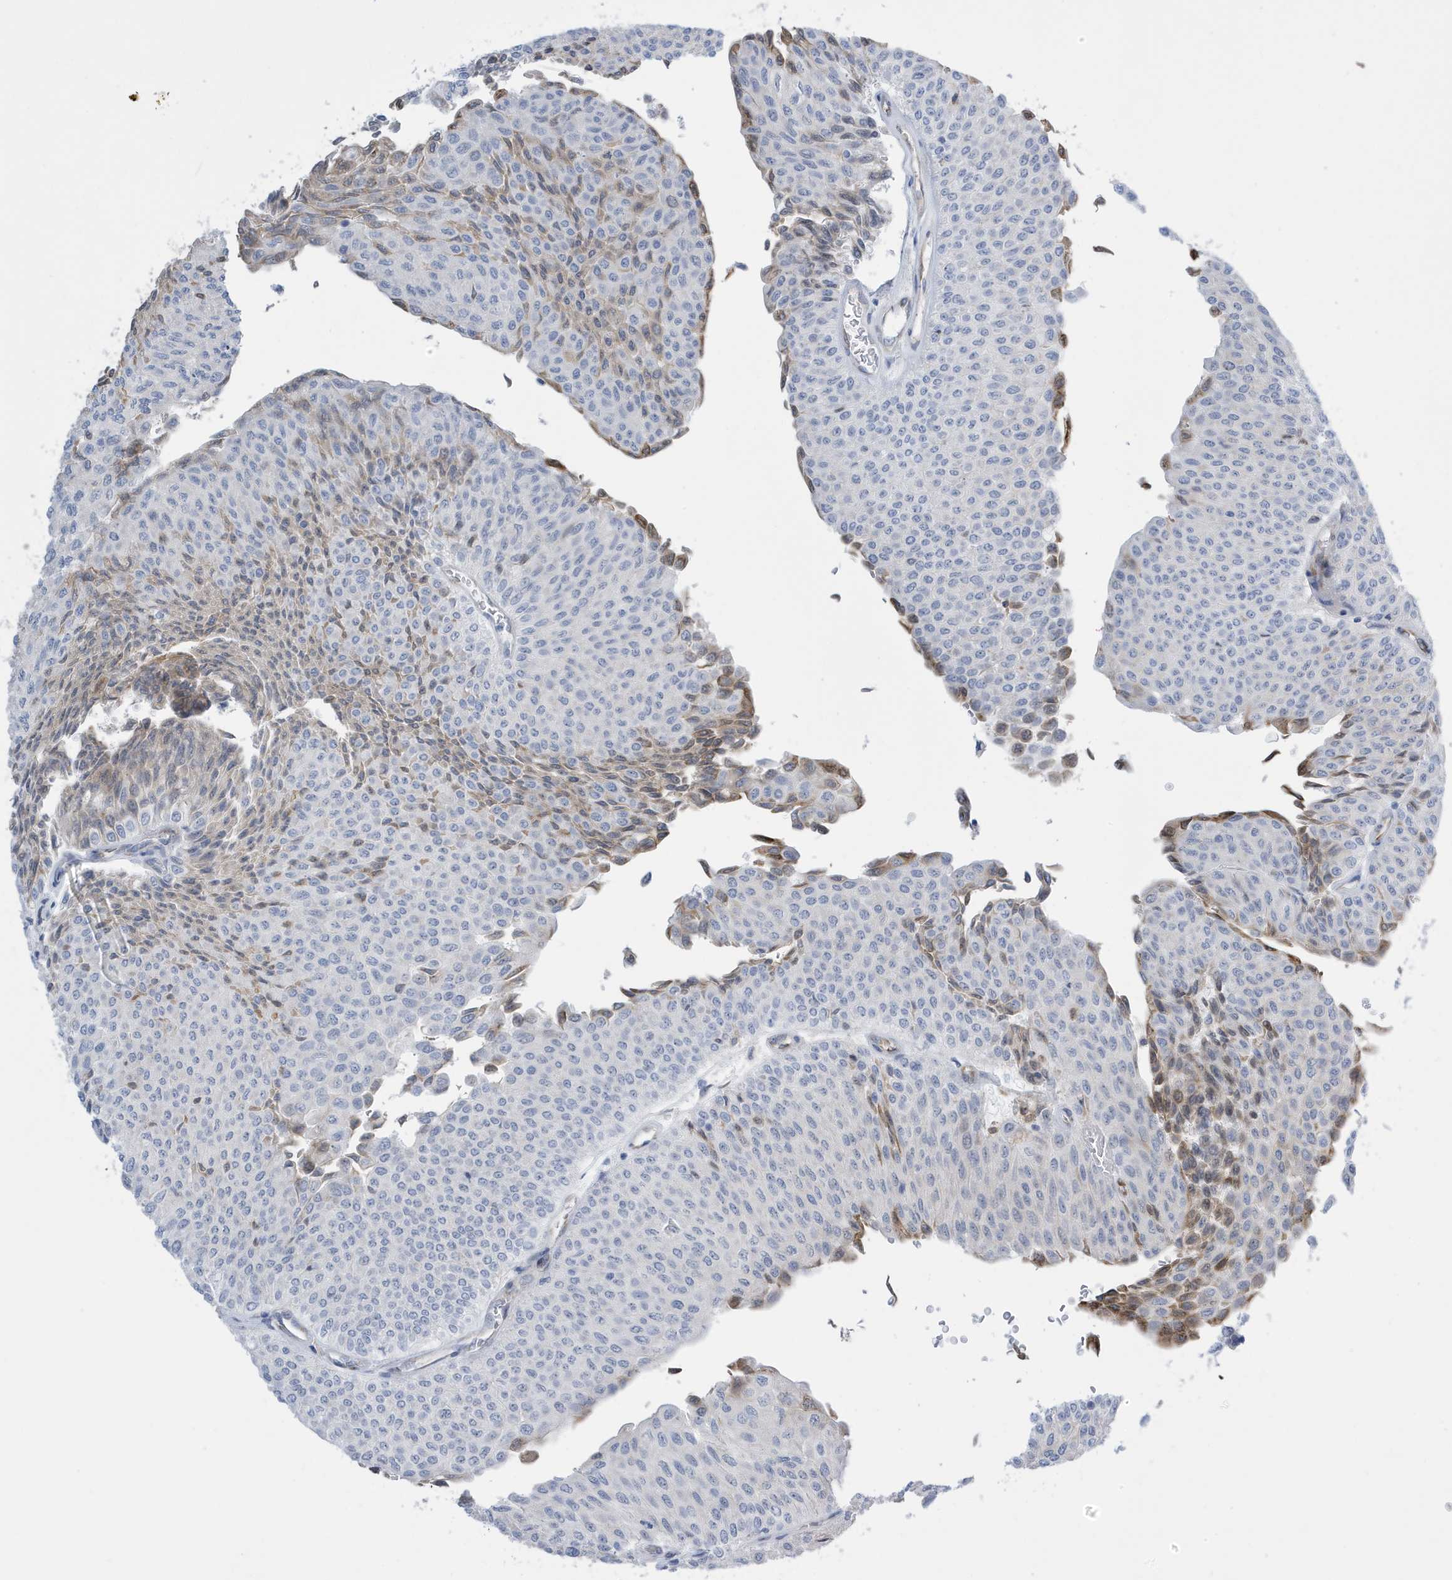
{"staining": {"intensity": "weak", "quantity": "<25%", "location": "cytoplasmic/membranous"}, "tissue": "urothelial cancer", "cell_type": "Tumor cells", "image_type": "cancer", "snomed": [{"axis": "morphology", "description": "Urothelial carcinoma, Low grade"}, {"axis": "topography", "description": "Urinary bladder"}], "caption": "Micrograph shows no protein staining in tumor cells of urothelial carcinoma (low-grade) tissue.", "gene": "SEMA3F", "patient": {"sex": "male", "age": 78}}